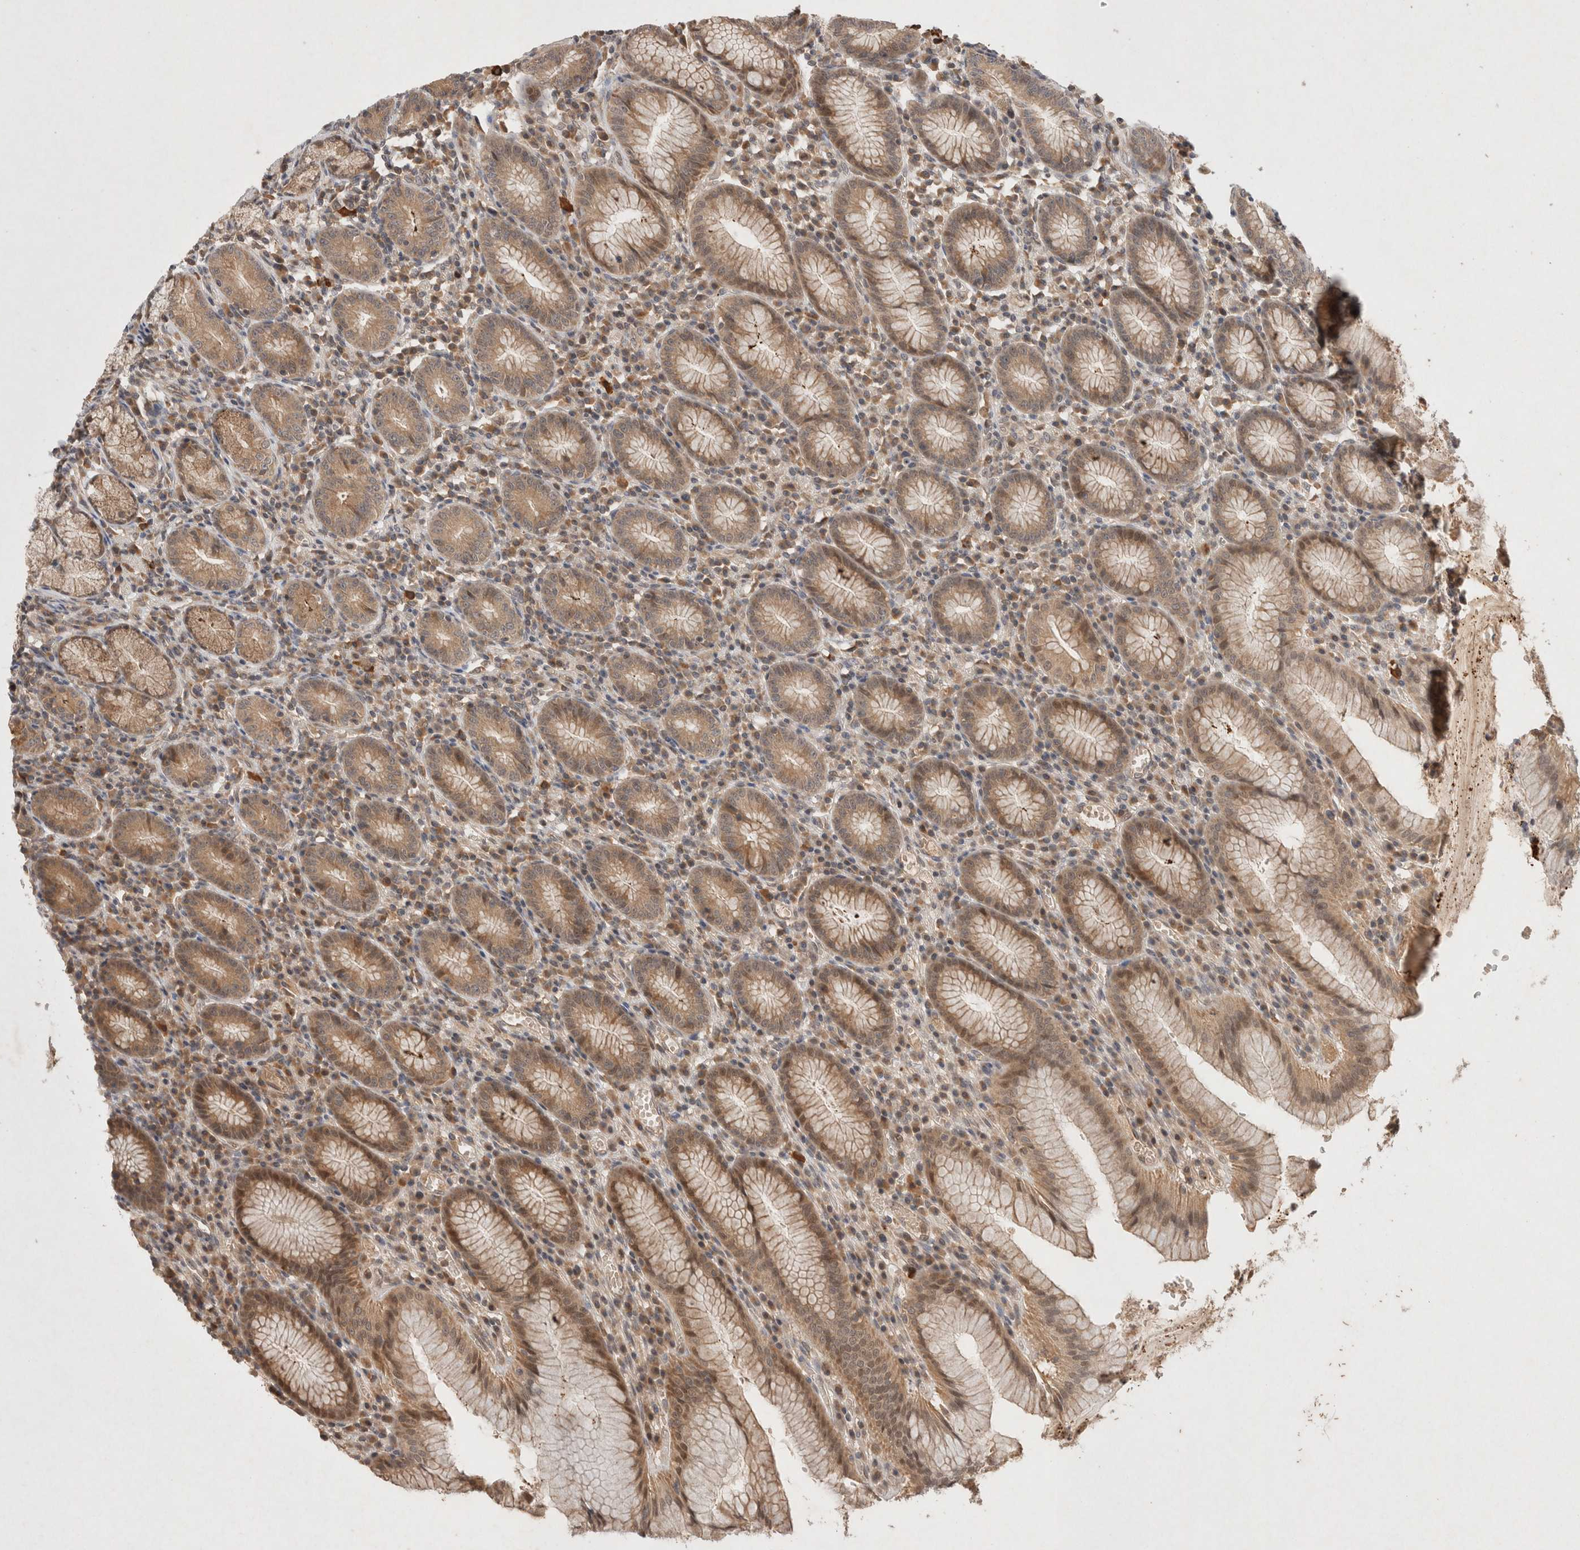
{"staining": {"intensity": "moderate", "quantity": ">75%", "location": "cytoplasmic/membranous"}, "tissue": "stomach", "cell_type": "Glandular cells", "image_type": "normal", "snomed": [{"axis": "morphology", "description": "Normal tissue, NOS"}, {"axis": "topography", "description": "Stomach"}], "caption": "Protein positivity by IHC exhibits moderate cytoplasmic/membranous positivity in approximately >75% of glandular cells in unremarkable stomach. Using DAB (brown) and hematoxylin (blue) stains, captured at high magnification using brightfield microscopy.", "gene": "KLHL20", "patient": {"sex": "male", "age": 55}}